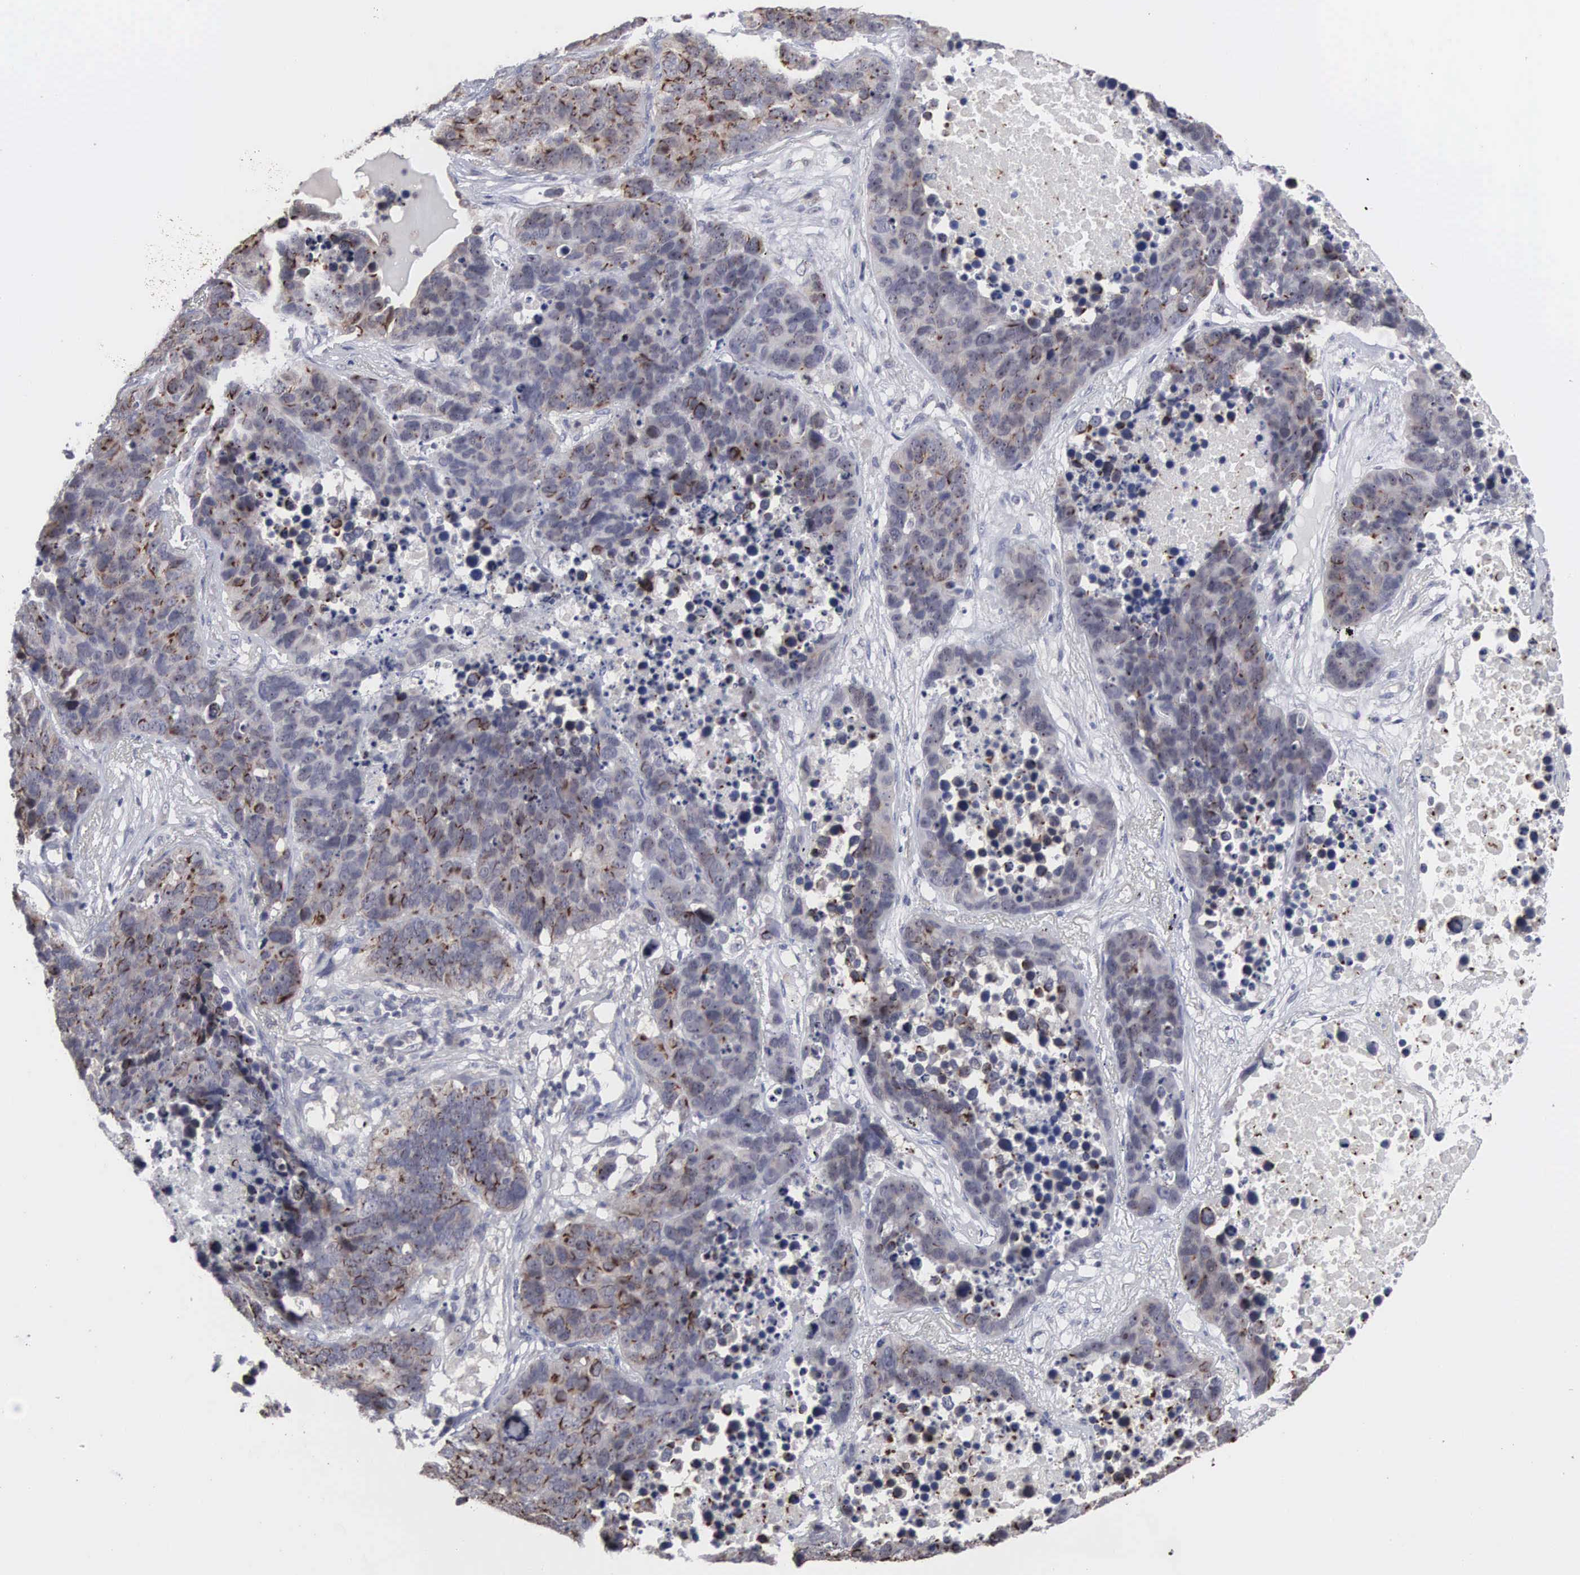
{"staining": {"intensity": "moderate", "quantity": "25%-75%", "location": "cytoplasmic/membranous"}, "tissue": "lung cancer", "cell_type": "Tumor cells", "image_type": "cancer", "snomed": [{"axis": "morphology", "description": "Carcinoid, malignant, NOS"}, {"axis": "topography", "description": "Lung"}], "caption": "High-power microscopy captured an immunohistochemistry histopathology image of malignant carcinoid (lung), revealing moderate cytoplasmic/membranous expression in approximately 25%-75% of tumor cells. The staining was performed using DAB (3,3'-diaminobenzidine), with brown indicating positive protein expression. Nuclei are stained blue with hematoxylin.", "gene": "ACOT4", "patient": {"sex": "male", "age": 60}}